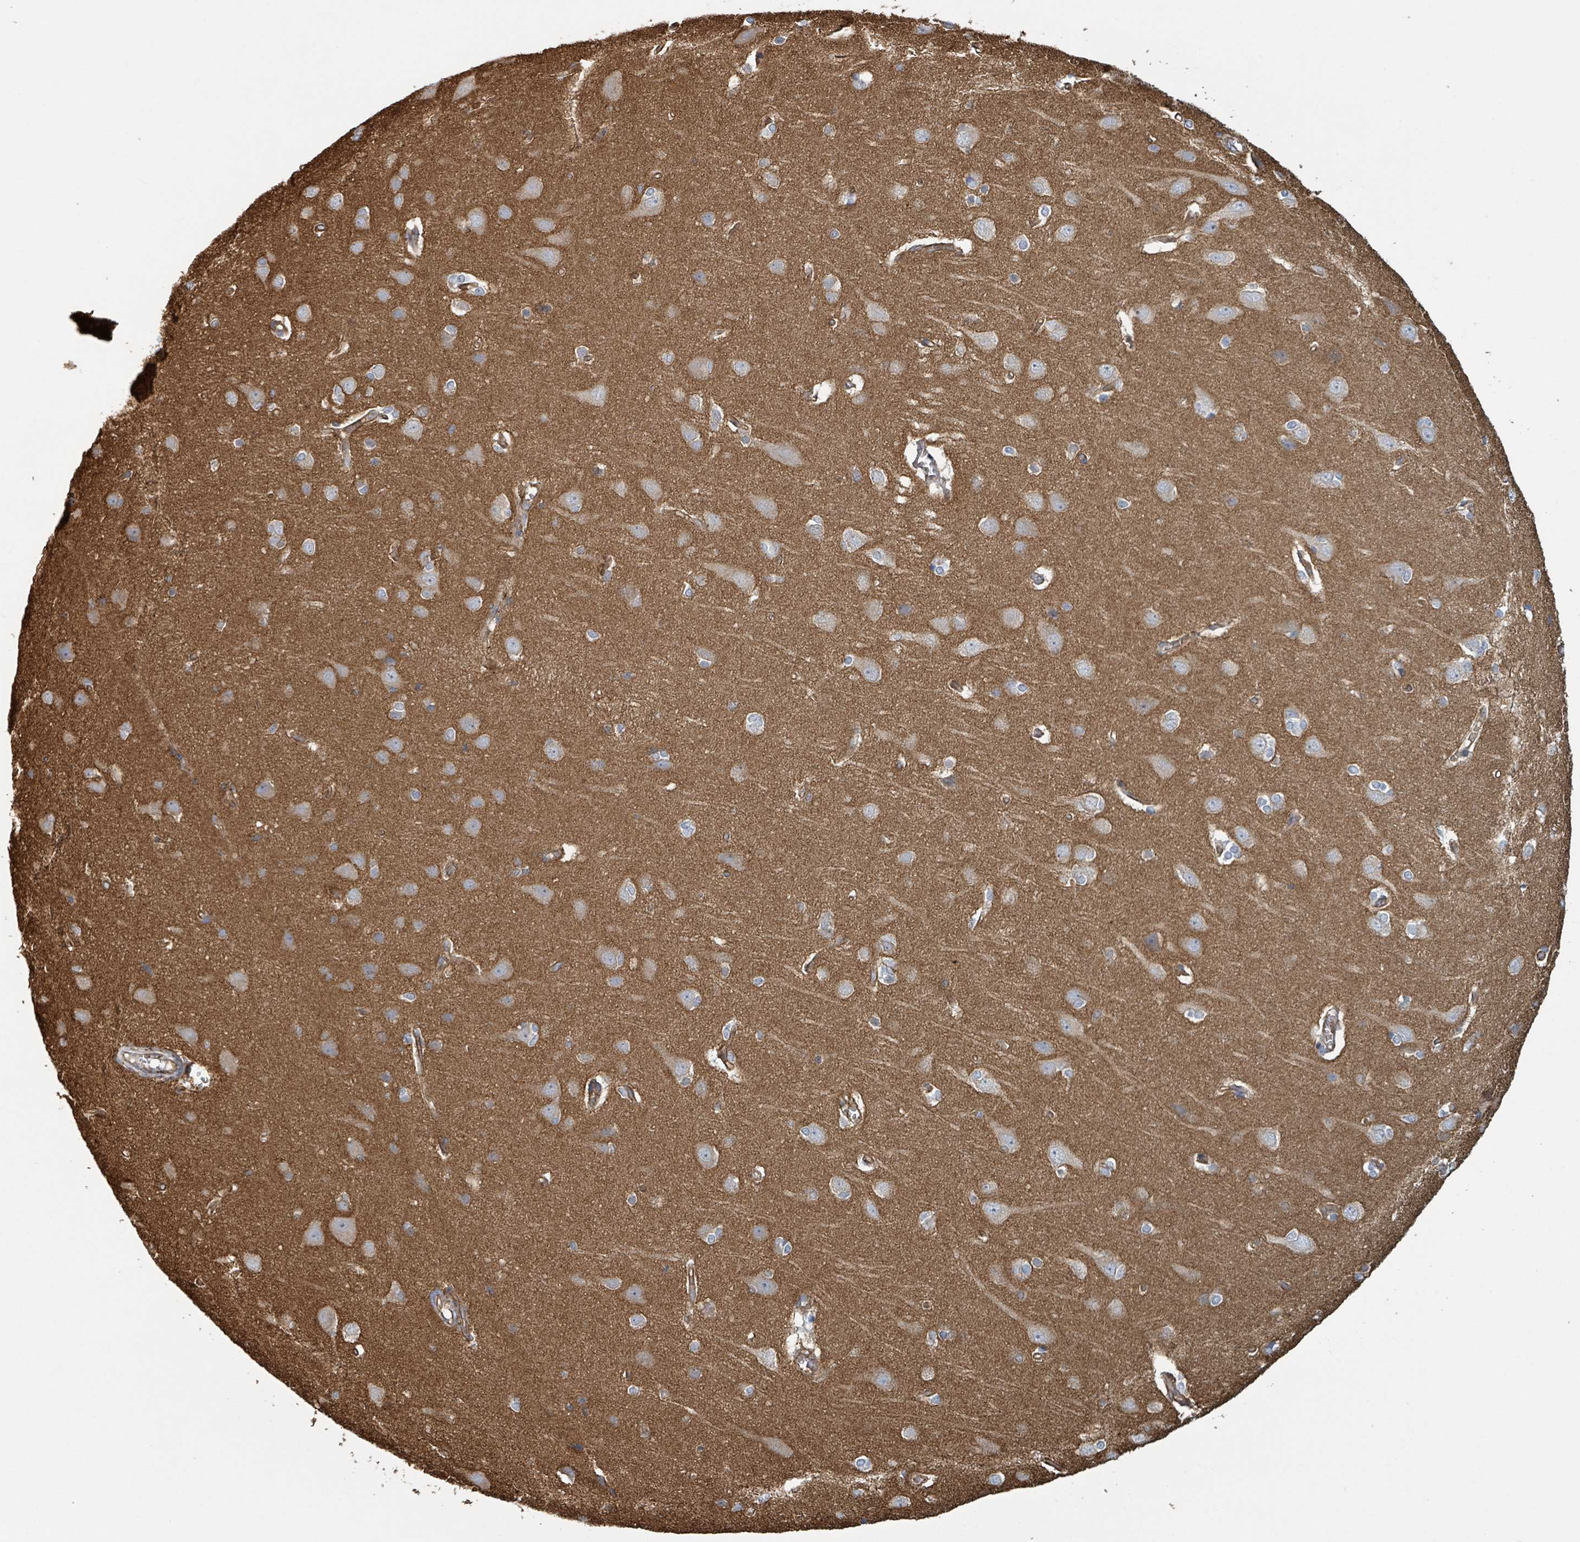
{"staining": {"intensity": "moderate", "quantity": "25%-75%", "location": "cytoplasmic/membranous"}, "tissue": "cerebral cortex", "cell_type": "Endothelial cells", "image_type": "normal", "snomed": [{"axis": "morphology", "description": "Normal tissue, NOS"}, {"axis": "topography", "description": "Cerebral cortex"}], "caption": "Moderate cytoplasmic/membranous expression is appreciated in approximately 25%-75% of endothelial cells in benign cerebral cortex.", "gene": "LDOC1", "patient": {"sex": "male", "age": 37}}